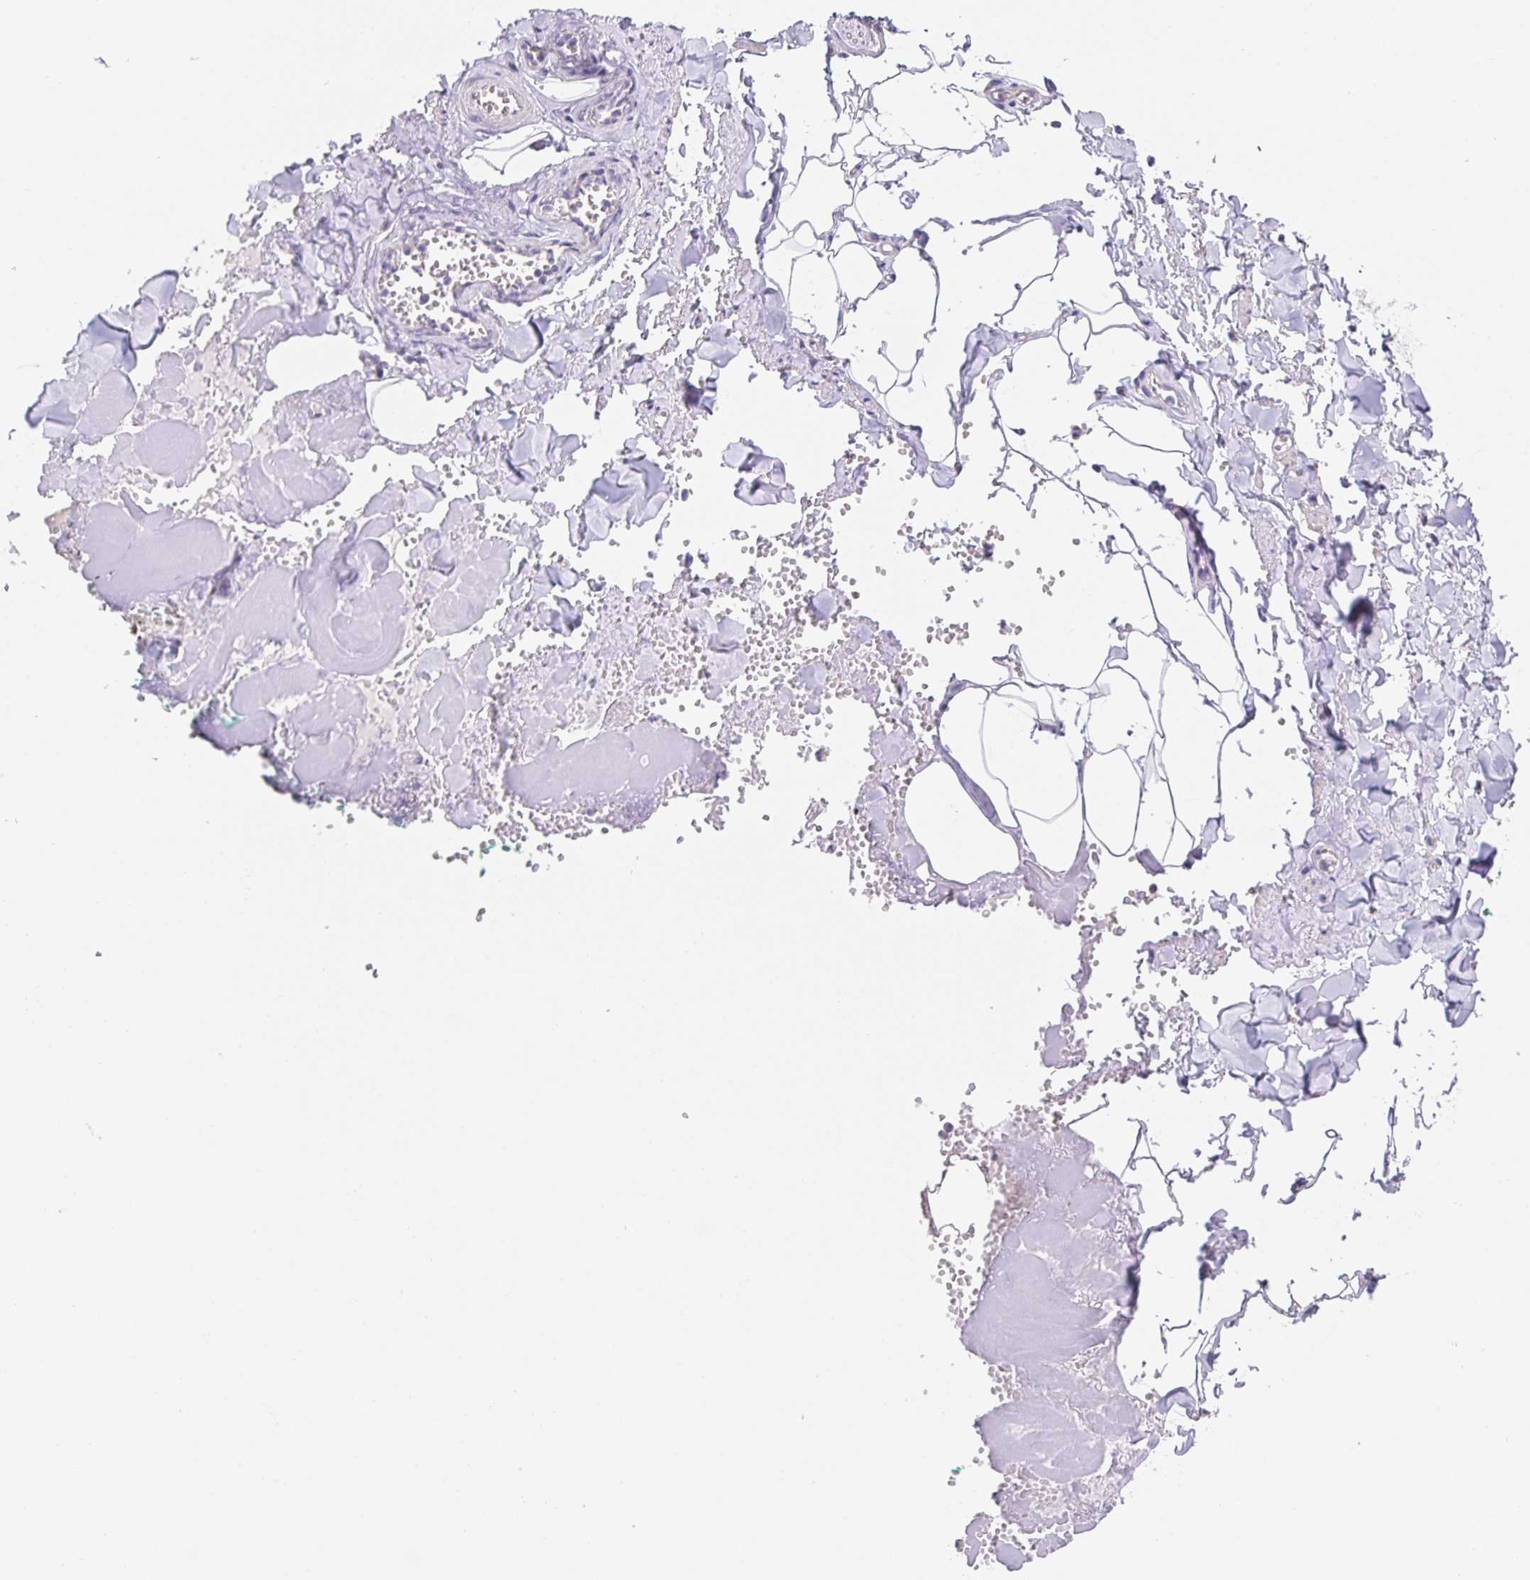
{"staining": {"intensity": "negative", "quantity": "none", "location": "none"}, "tissue": "adipose tissue", "cell_type": "Adipocytes", "image_type": "normal", "snomed": [{"axis": "morphology", "description": "Normal tissue, NOS"}, {"axis": "topography", "description": "Vulva"}, {"axis": "topography", "description": "Peripheral nerve tissue"}], "caption": "Adipocytes are negative for brown protein staining in unremarkable adipose tissue. The staining was performed using DAB (3,3'-diaminobenzidine) to visualize the protein expression in brown, while the nuclei were stained in blue with hematoxylin (Magnification: 20x).", "gene": "PRR36", "patient": {"sex": "female", "age": 66}}